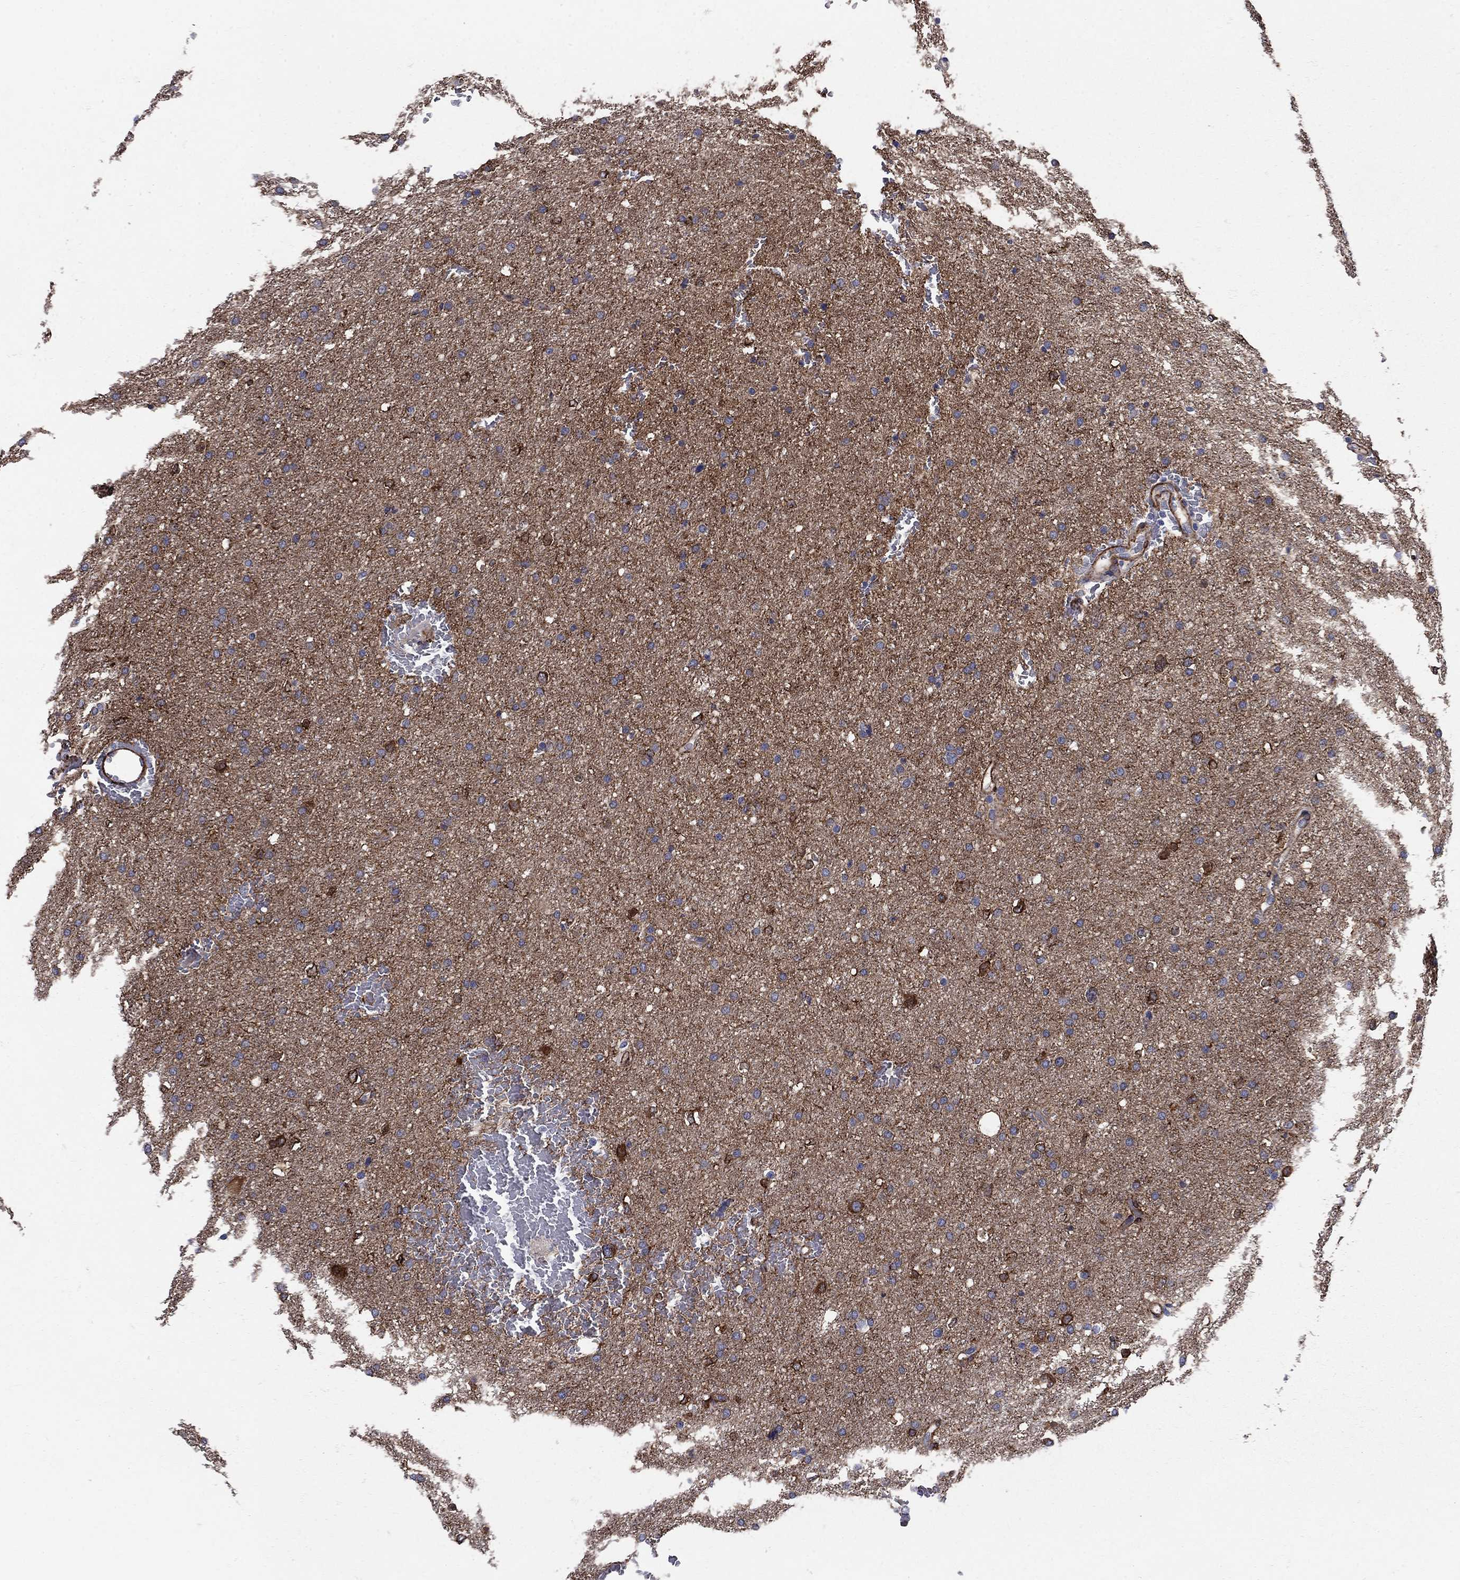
{"staining": {"intensity": "negative", "quantity": "none", "location": "none"}, "tissue": "glioma", "cell_type": "Tumor cells", "image_type": "cancer", "snomed": [{"axis": "morphology", "description": "Glioma, malignant, Low grade"}, {"axis": "topography", "description": "Brain"}], "caption": "Immunohistochemical staining of glioma exhibits no significant expression in tumor cells. (Brightfield microscopy of DAB (3,3'-diaminobenzidine) immunohistochemistry (IHC) at high magnification).", "gene": "SEPTIN8", "patient": {"sex": "female", "age": 37}}